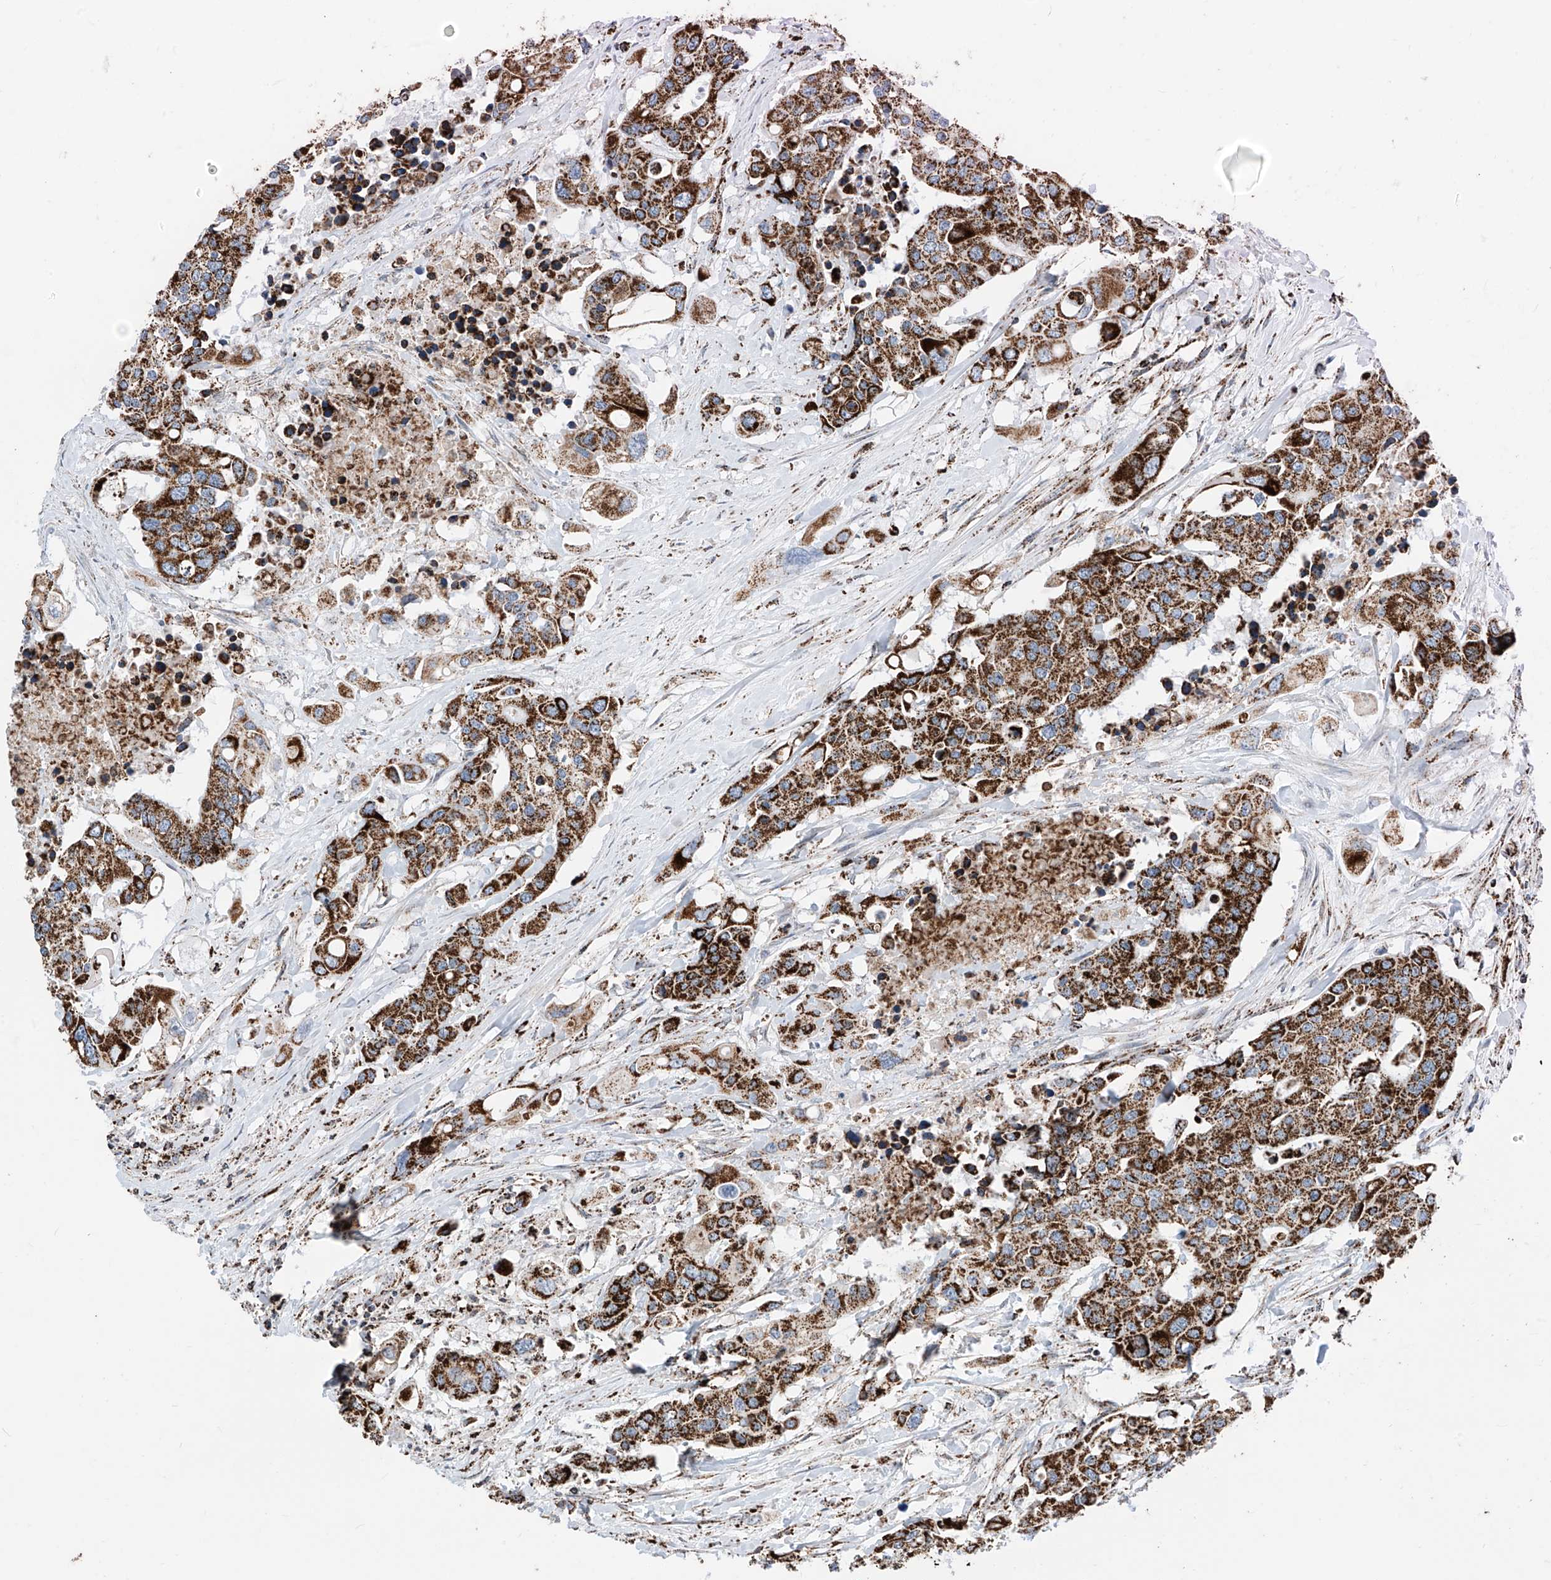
{"staining": {"intensity": "strong", "quantity": ">75%", "location": "cytoplasmic/membranous"}, "tissue": "colorectal cancer", "cell_type": "Tumor cells", "image_type": "cancer", "snomed": [{"axis": "morphology", "description": "Adenocarcinoma, NOS"}, {"axis": "topography", "description": "Colon"}], "caption": "High-power microscopy captured an immunohistochemistry histopathology image of adenocarcinoma (colorectal), revealing strong cytoplasmic/membranous positivity in about >75% of tumor cells.", "gene": "COX5B", "patient": {"sex": "male", "age": 77}}